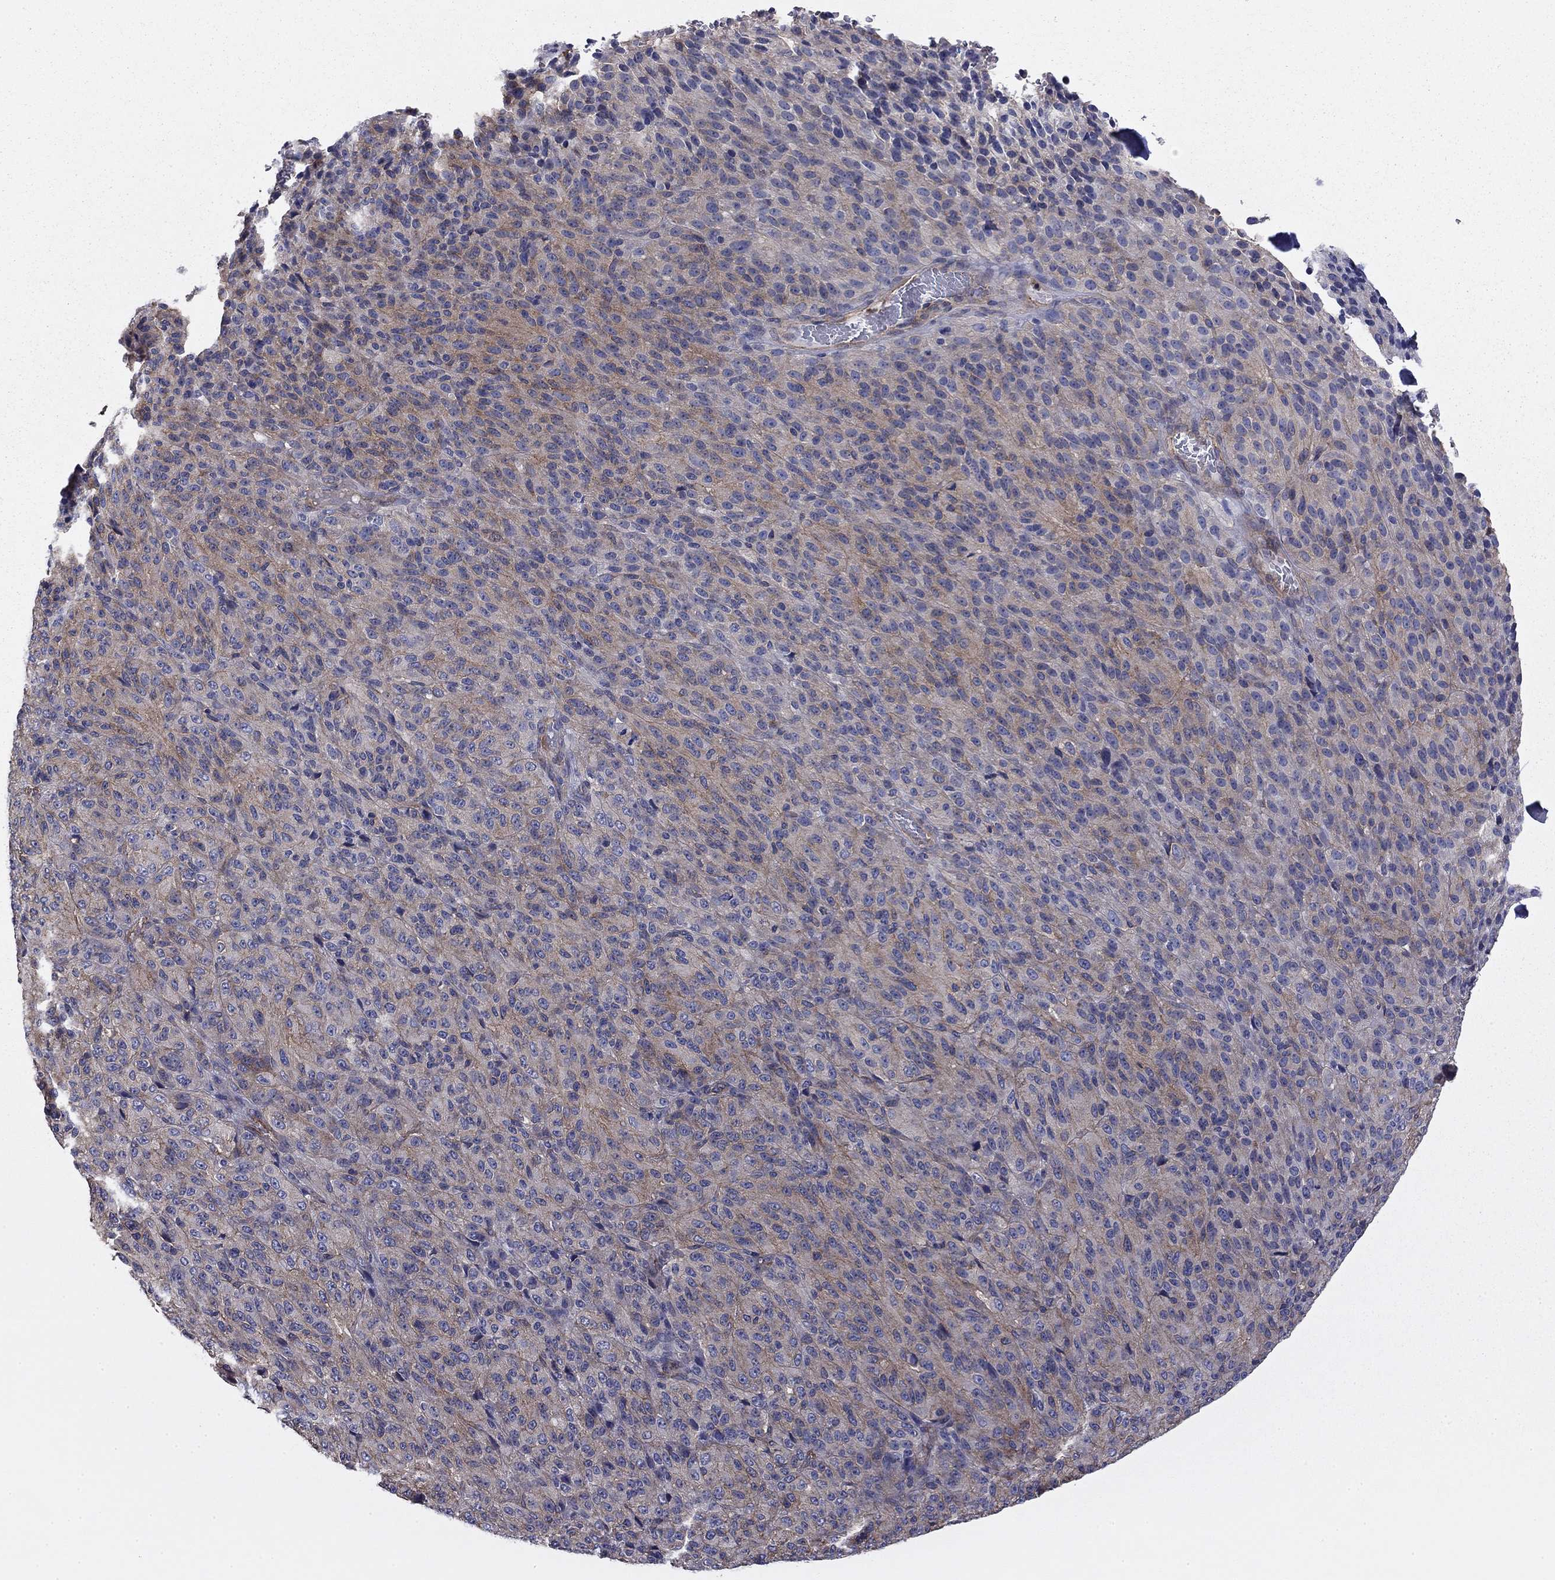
{"staining": {"intensity": "moderate", "quantity": "<25%", "location": "cytoplasmic/membranous"}, "tissue": "melanoma", "cell_type": "Tumor cells", "image_type": "cancer", "snomed": [{"axis": "morphology", "description": "Malignant melanoma, Metastatic site"}, {"axis": "topography", "description": "Brain"}], "caption": "Immunohistochemical staining of human melanoma displays low levels of moderate cytoplasmic/membranous protein positivity in about <25% of tumor cells.", "gene": "TCHH", "patient": {"sex": "female", "age": 56}}